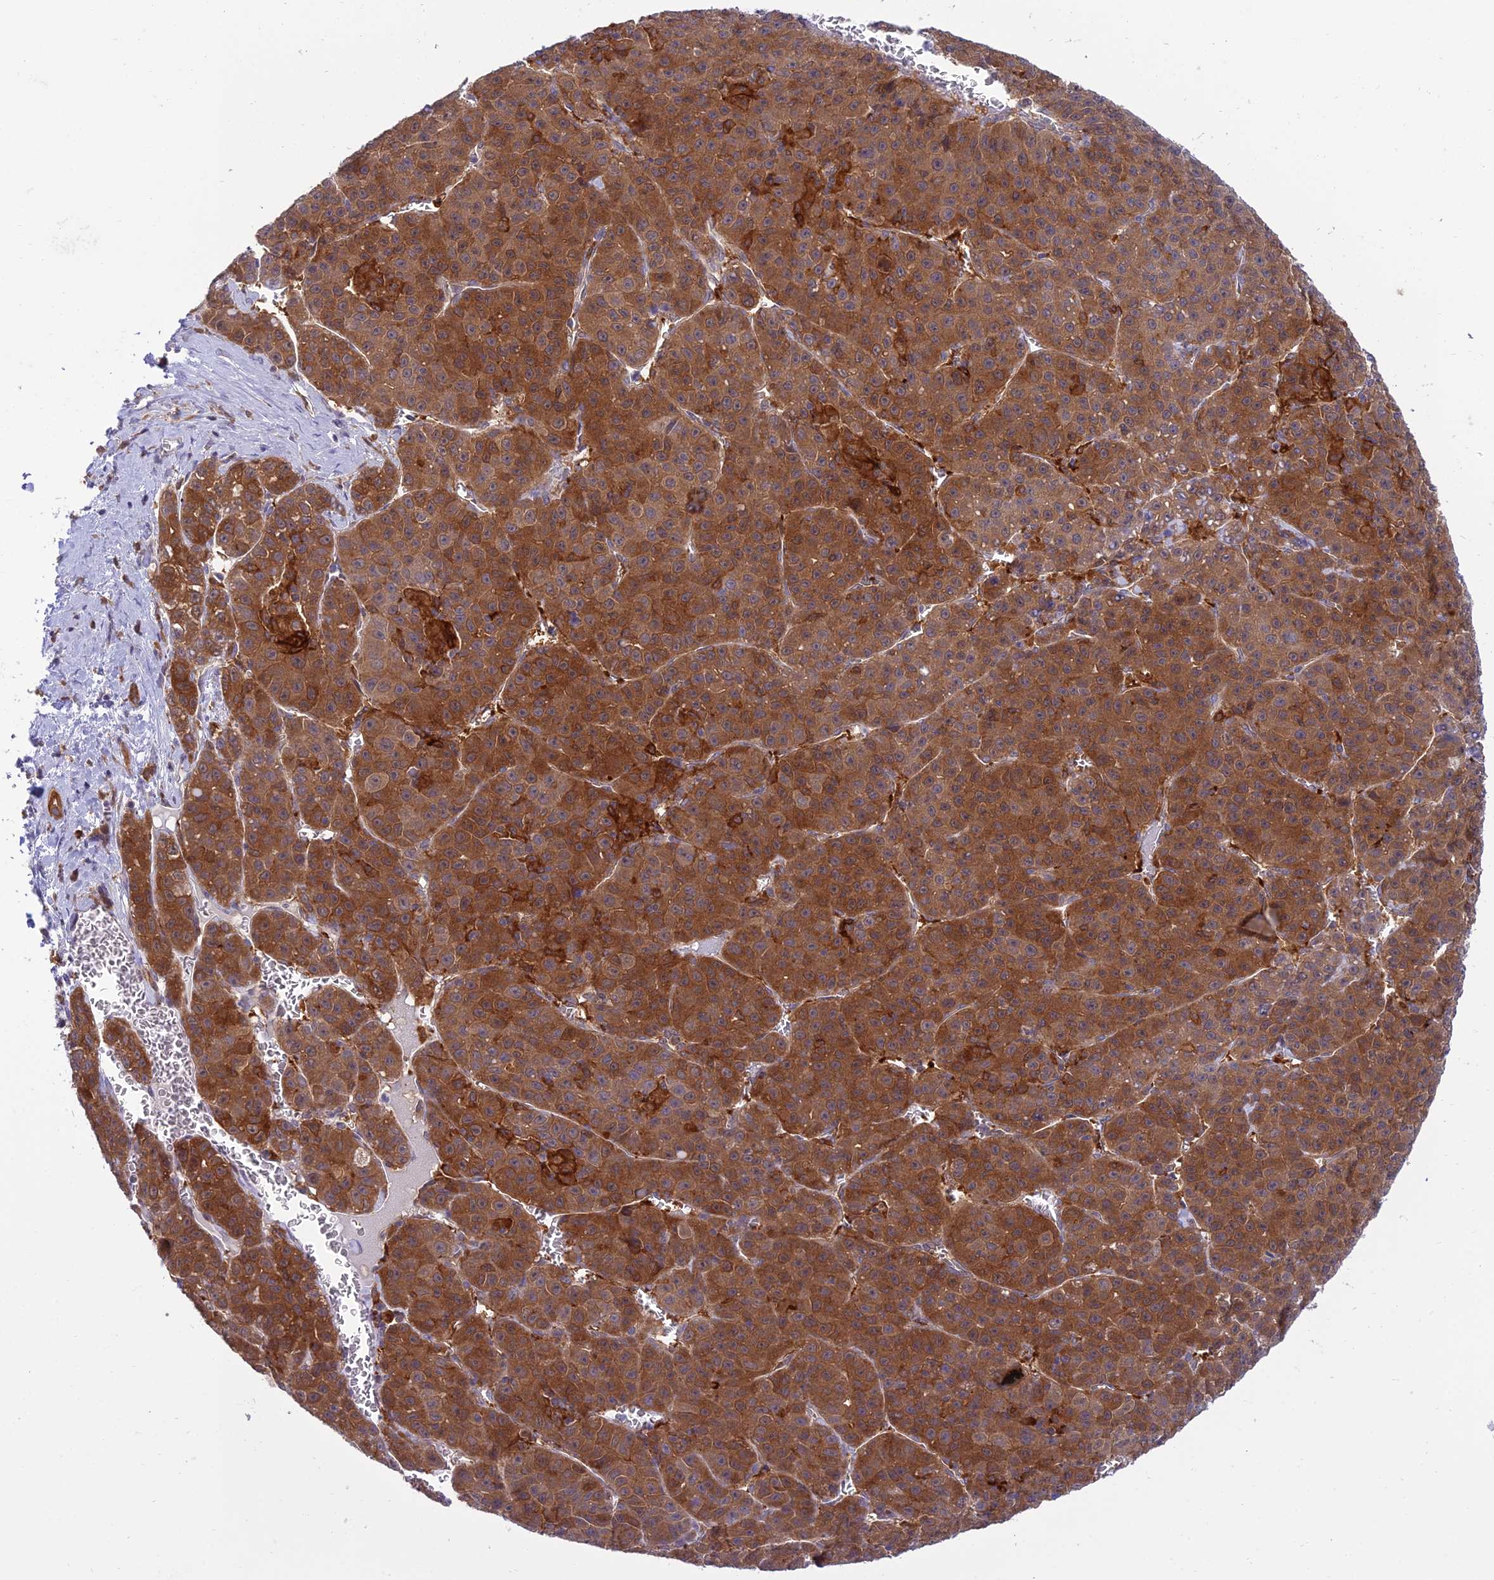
{"staining": {"intensity": "moderate", "quantity": ">75%", "location": "cytoplasmic/membranous"}, "tissue": "liver cancer", "cell_type": "Tumor cells", "image_type": "cancer", "snomed": [{"axis": "morphology", "description": "Carcinoma, Hepatocellular, NOS"}, {"axis": "topography", "description": "Liver"}], "caption": "Liver cancer (hepatocellular carcinoma) tissue exhibits moderate cytoplasmic/membranous expression in about >75% of tumor cells", "gene": "UBE2G1", "patient": {"sex": "female", "age": 53}}